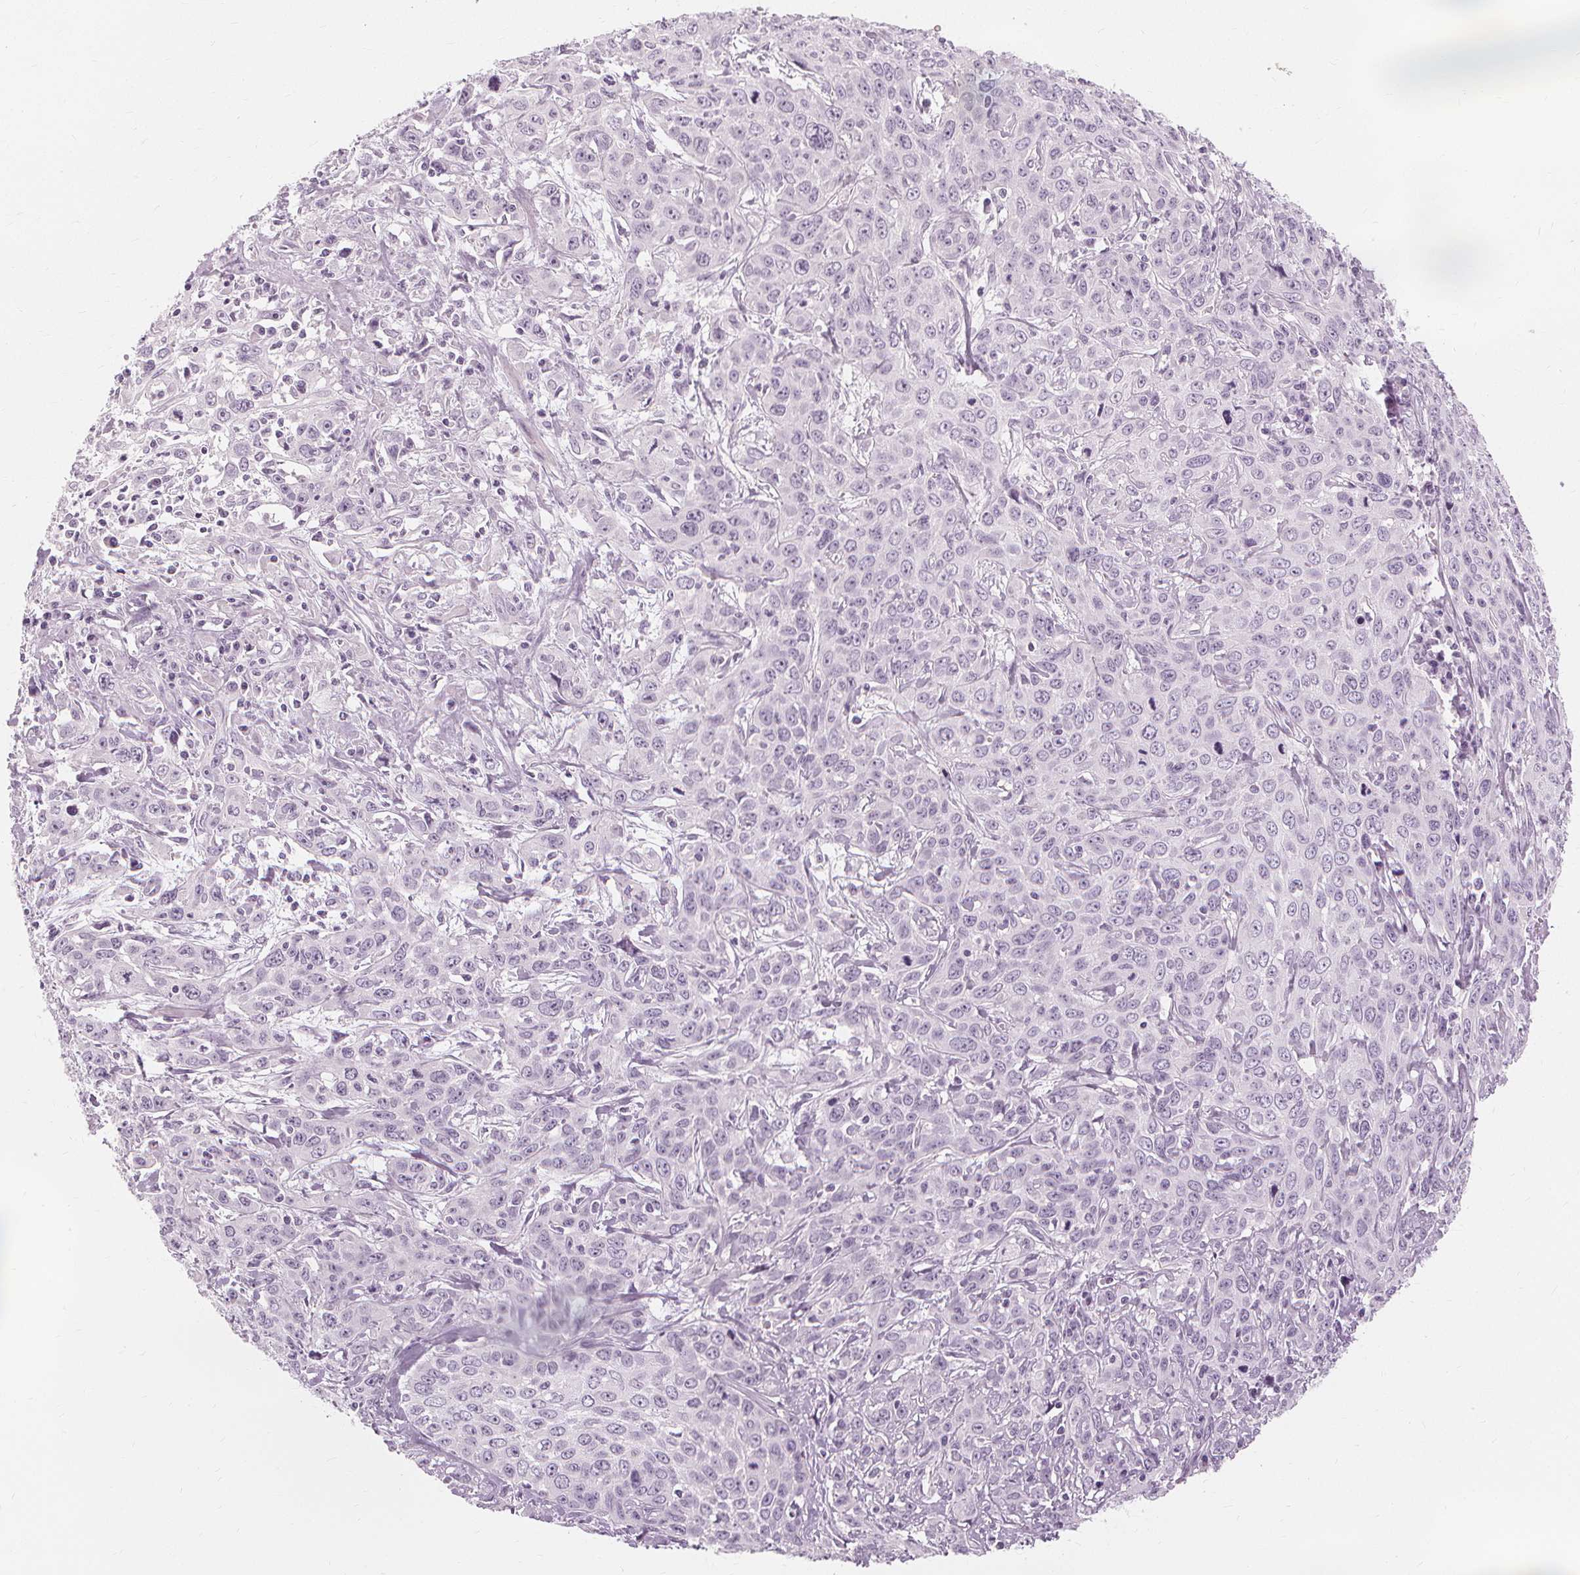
{"staining": {"intensity": "negative", "quantity": "none", "location": "none"}, "tissue": "cervical cancer", "cell_type": "Tumor cells", "image_type": "cancer", "snomed": [{"axis": "morphology", "description": "Squamous cell carcinoma, NOS"}, {"axis": "topography", "description": "Cervix"}], "caption": "Immunohistochemistry (IHC) of squamous cell carcinoma (cervical) shows no expression in tumor cells.", "gene": "MUC12", "patient": {"sex": "female", "age": 38}}